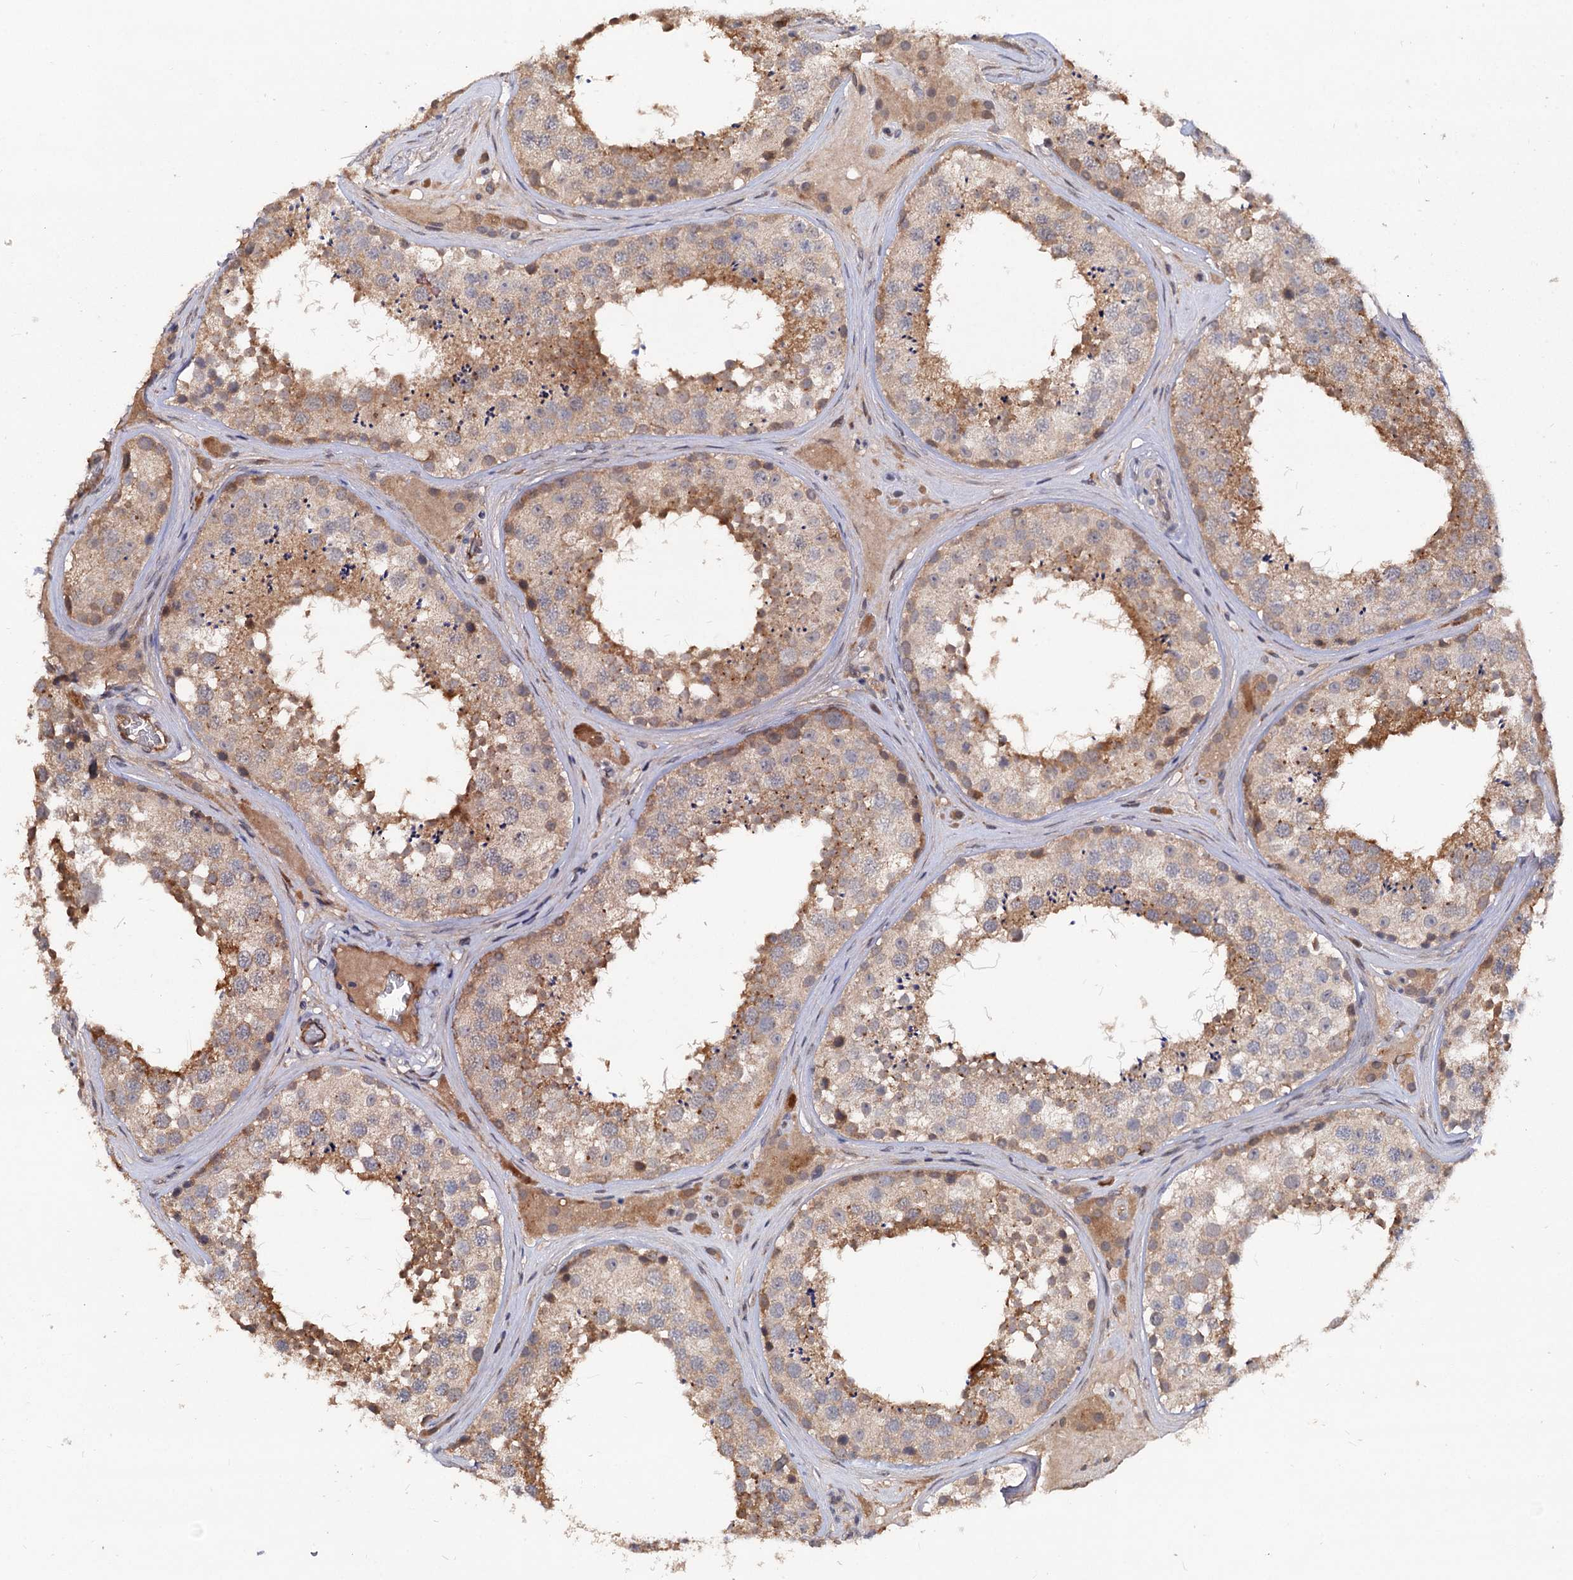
{"staining": {"intensity": "moderate", "quantity": ">75%", "location": "cytoplasmic/membranous"}, "tissue": "testis", "cell_type": "Cells in seminiferous ducts", "image_type": "normal", "snomed": [{"axis": "morphology", "description": "Normal tissue, NOS"}, {"axis": "topography", "description": "Testis"}], "caption": "A brown stain labels moderate cytoplasmic/membranous positivity of a protein in cells in seminiferous ducts of unremarkable human testis.", "gene": "NUDCD2", "patient": {"sex": "male", "age": 46}}